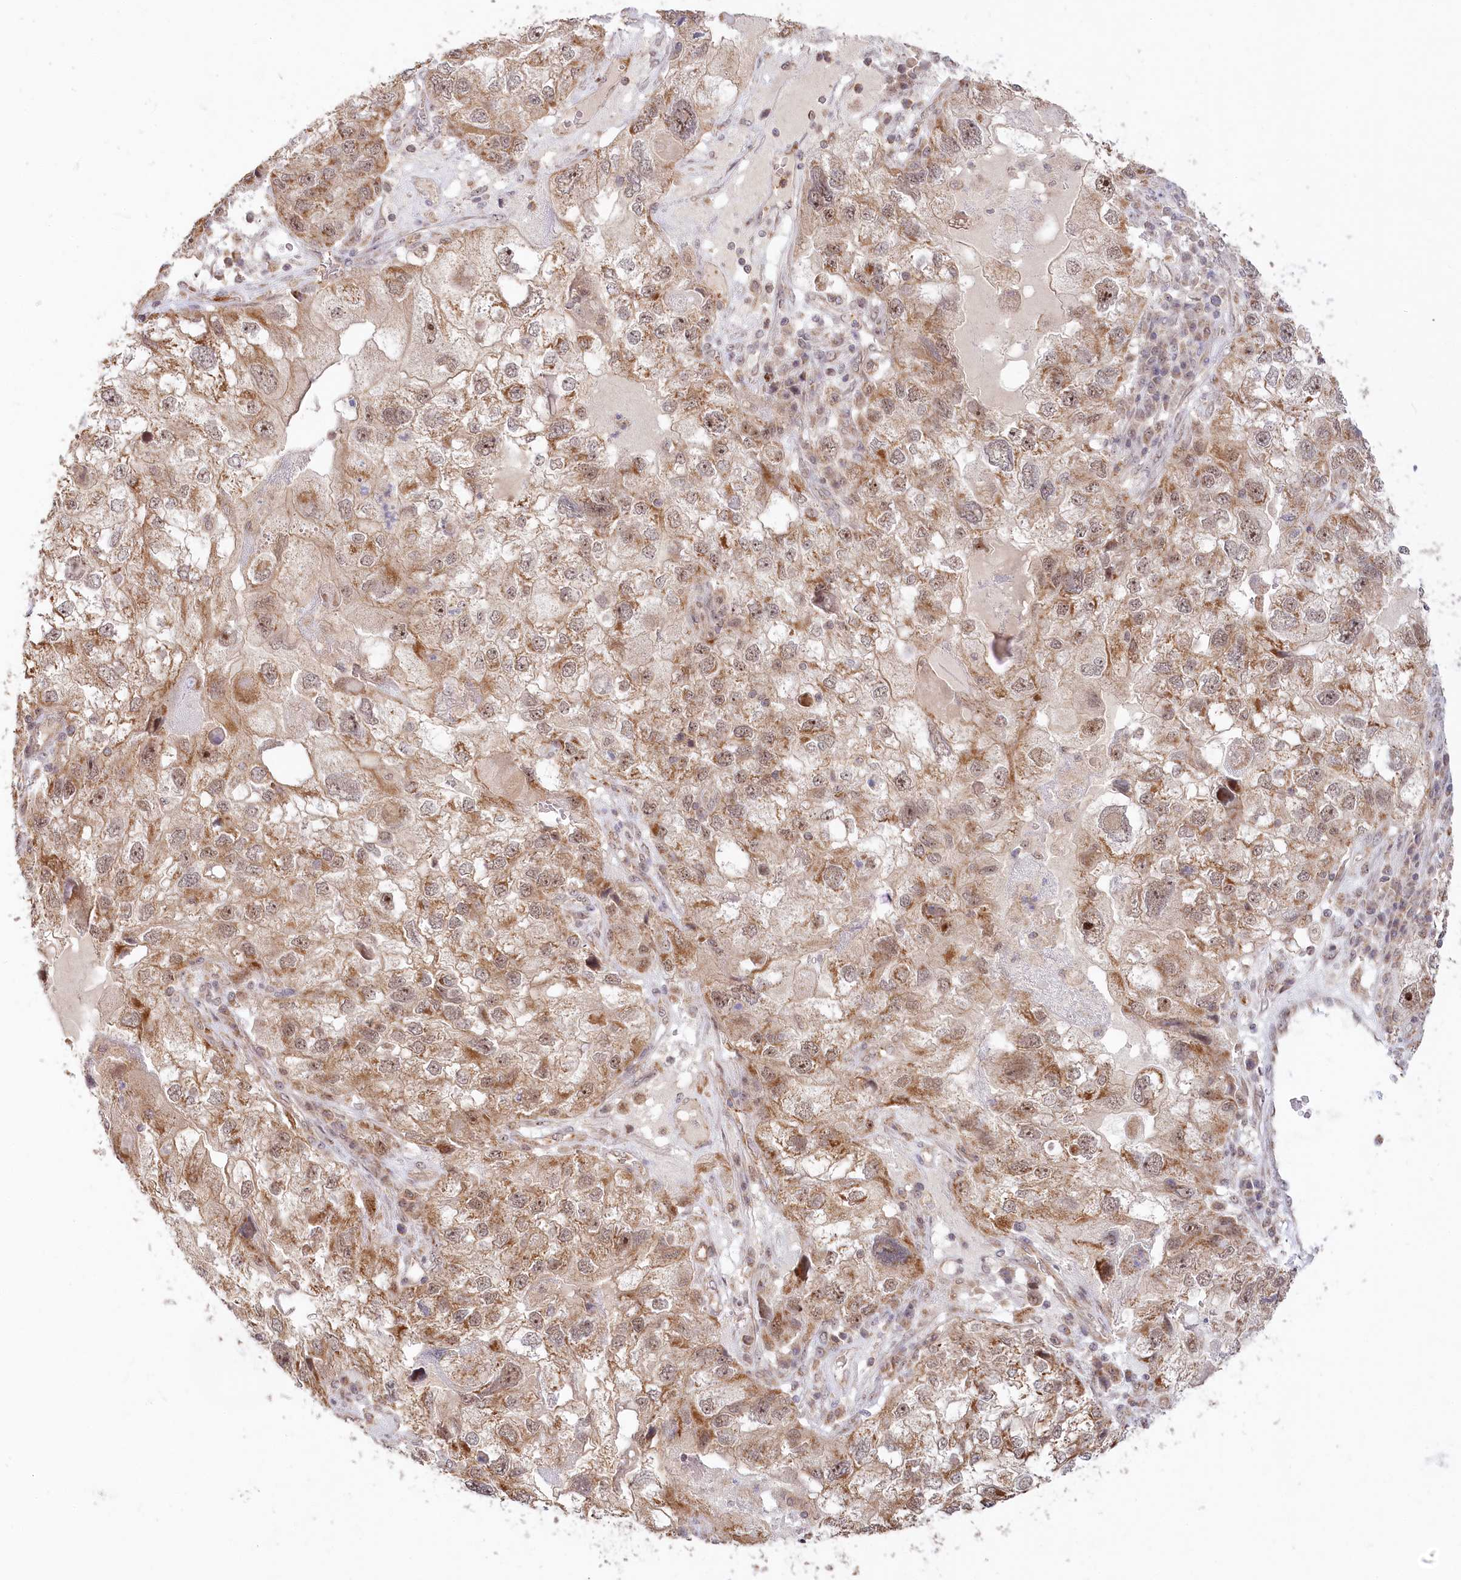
{"staining": {"intensity": "moderate", "quantity": "25%-75%", "location": "cytoplasmic/membranous,nuclear"}, "tissue": "endometrial cancer", "cell_type": "Tumor cells", "image_type": "cancer", "snomed": [{"axis": "morphology", "description": "Adenocarcinoma, NOS"}, {"axis": "topography", "description": "Endometrium"}], "caption": "This photomicrograph reveals immunohistochemistry (IHC) staining of human endometrial adenocarcinoma, with medium moderate cytoplasmic/membranous and nuclear expression in approximately 25%-75% of tumor cells.", "gene": "RTN4IP1", "patient": {"sex": "female", "age": 49}}